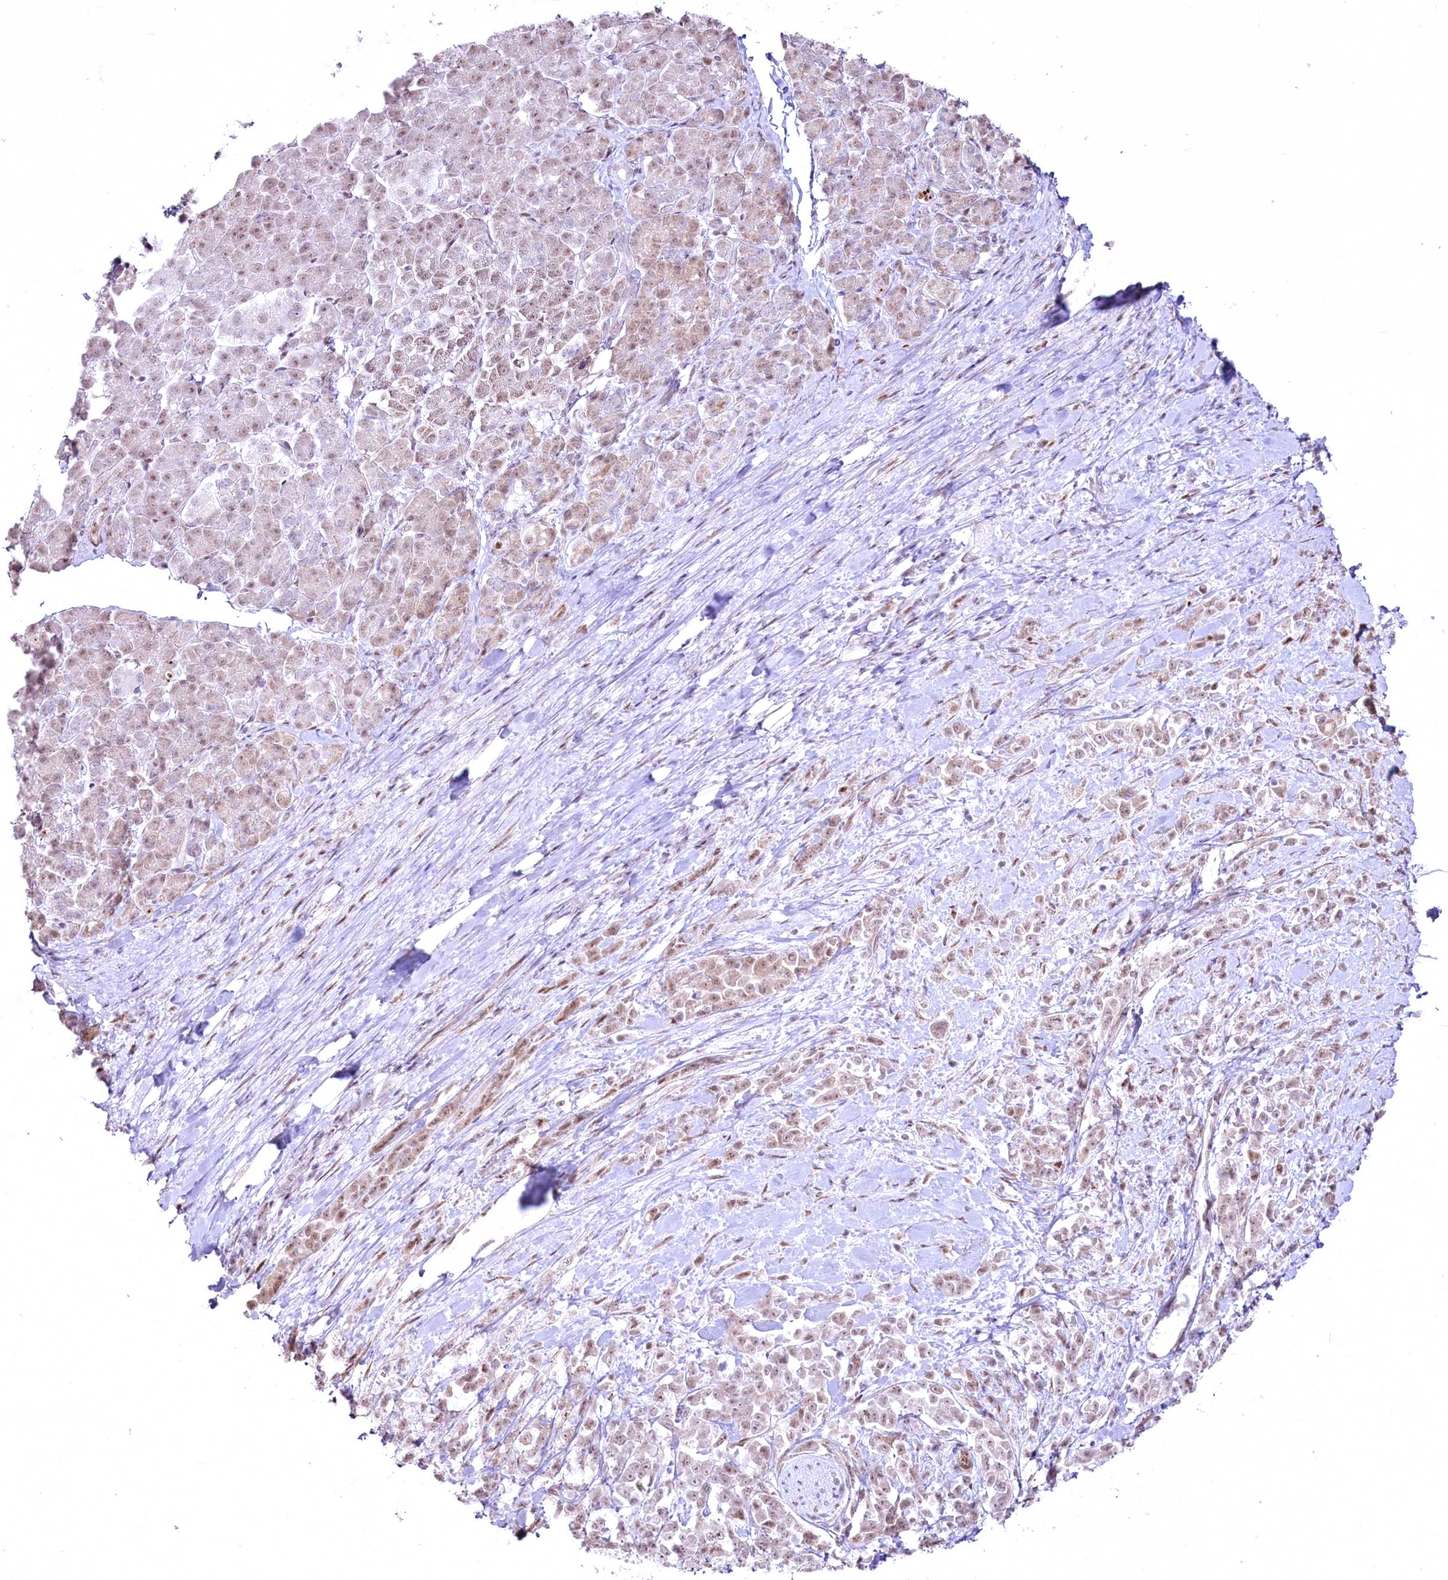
{"staining": {"intensity": "weak", "quantity": ">75%", "location": "nuclear"}, "tissue": "pancreatic cancer", "cell_type": "Tumor cells", "image_type": "cancer", "snomed": [{"axis": "morphology", "description": "Normal tissue, NOS"}, {"axis": "morphology", "description": "Adenocarcinoma, NOS"}, {"axis": "topography", "description": "Pancreas"}], "caption": "Tumor cells demonstrate low levels of weak nuclear staining in approximately >75% of cells in human pancreatic adenocarcinoma. (DAB IHC with brightfield microscopy, high magnification).", "gene": "YBX3", "patient": {"sex": "female", "age": 64}}